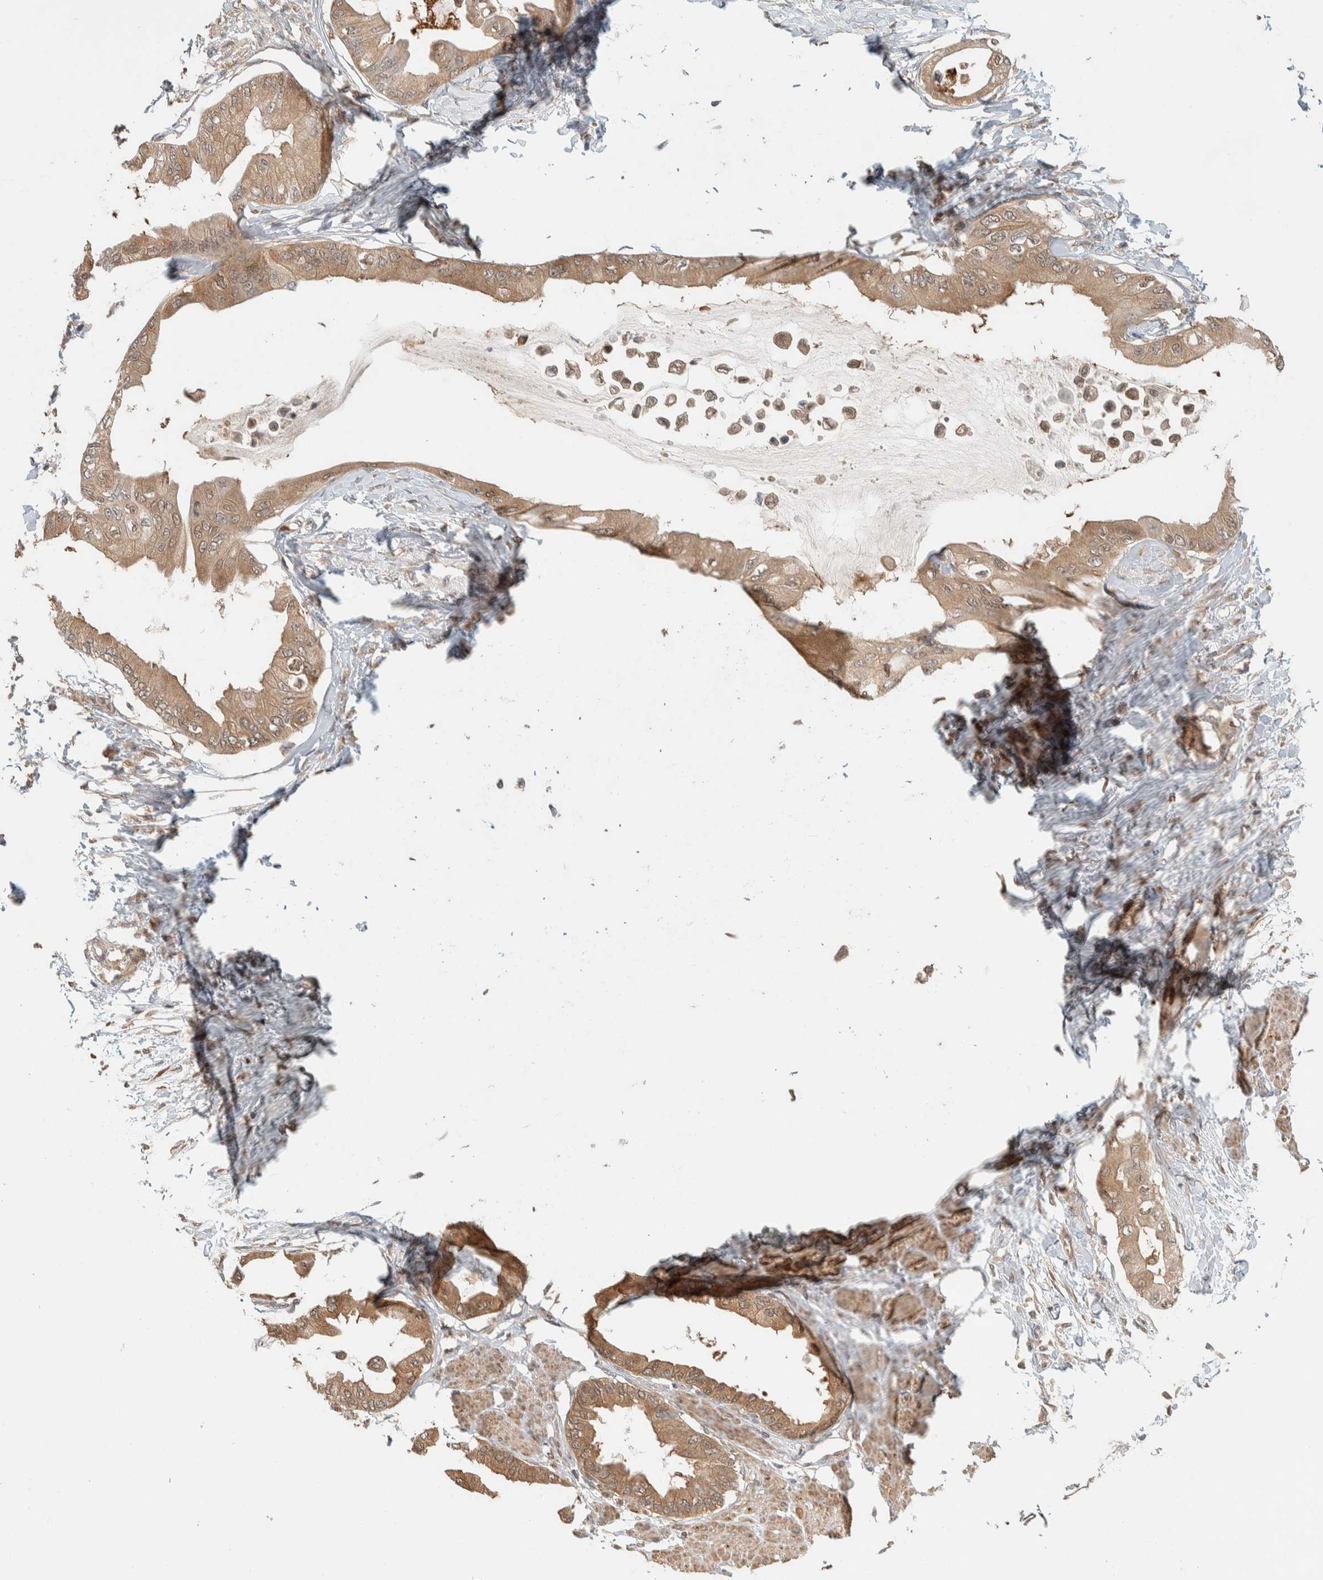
{"staining": {"intensity": "moderate", "quantity": ">75%", "location": "cytoplasmic/membranous"}, "tissue": "pancreatic cancer", "cell_type": "Tumor cells", "image_type": "cancer", "snomed": [{"axis": "morphology", "description": "Normal tissue, NOS"}, {"axis": "morphology", "description": "Adenocarcinoma, NOS"}, {"axis": "topography", "description": "Pancreas"}, {"axis": "topography", "description": "Duodenum"}], "caption": "A high-resolution micrograph shows IHC staining of adenocarcinoma (pancreatic), which demonstrates moderate cytoplasmic/membranous staining in about >75% of tumor cells.", "gene": "ADSS2", "patient": {"sex": "female", "age": 60}}